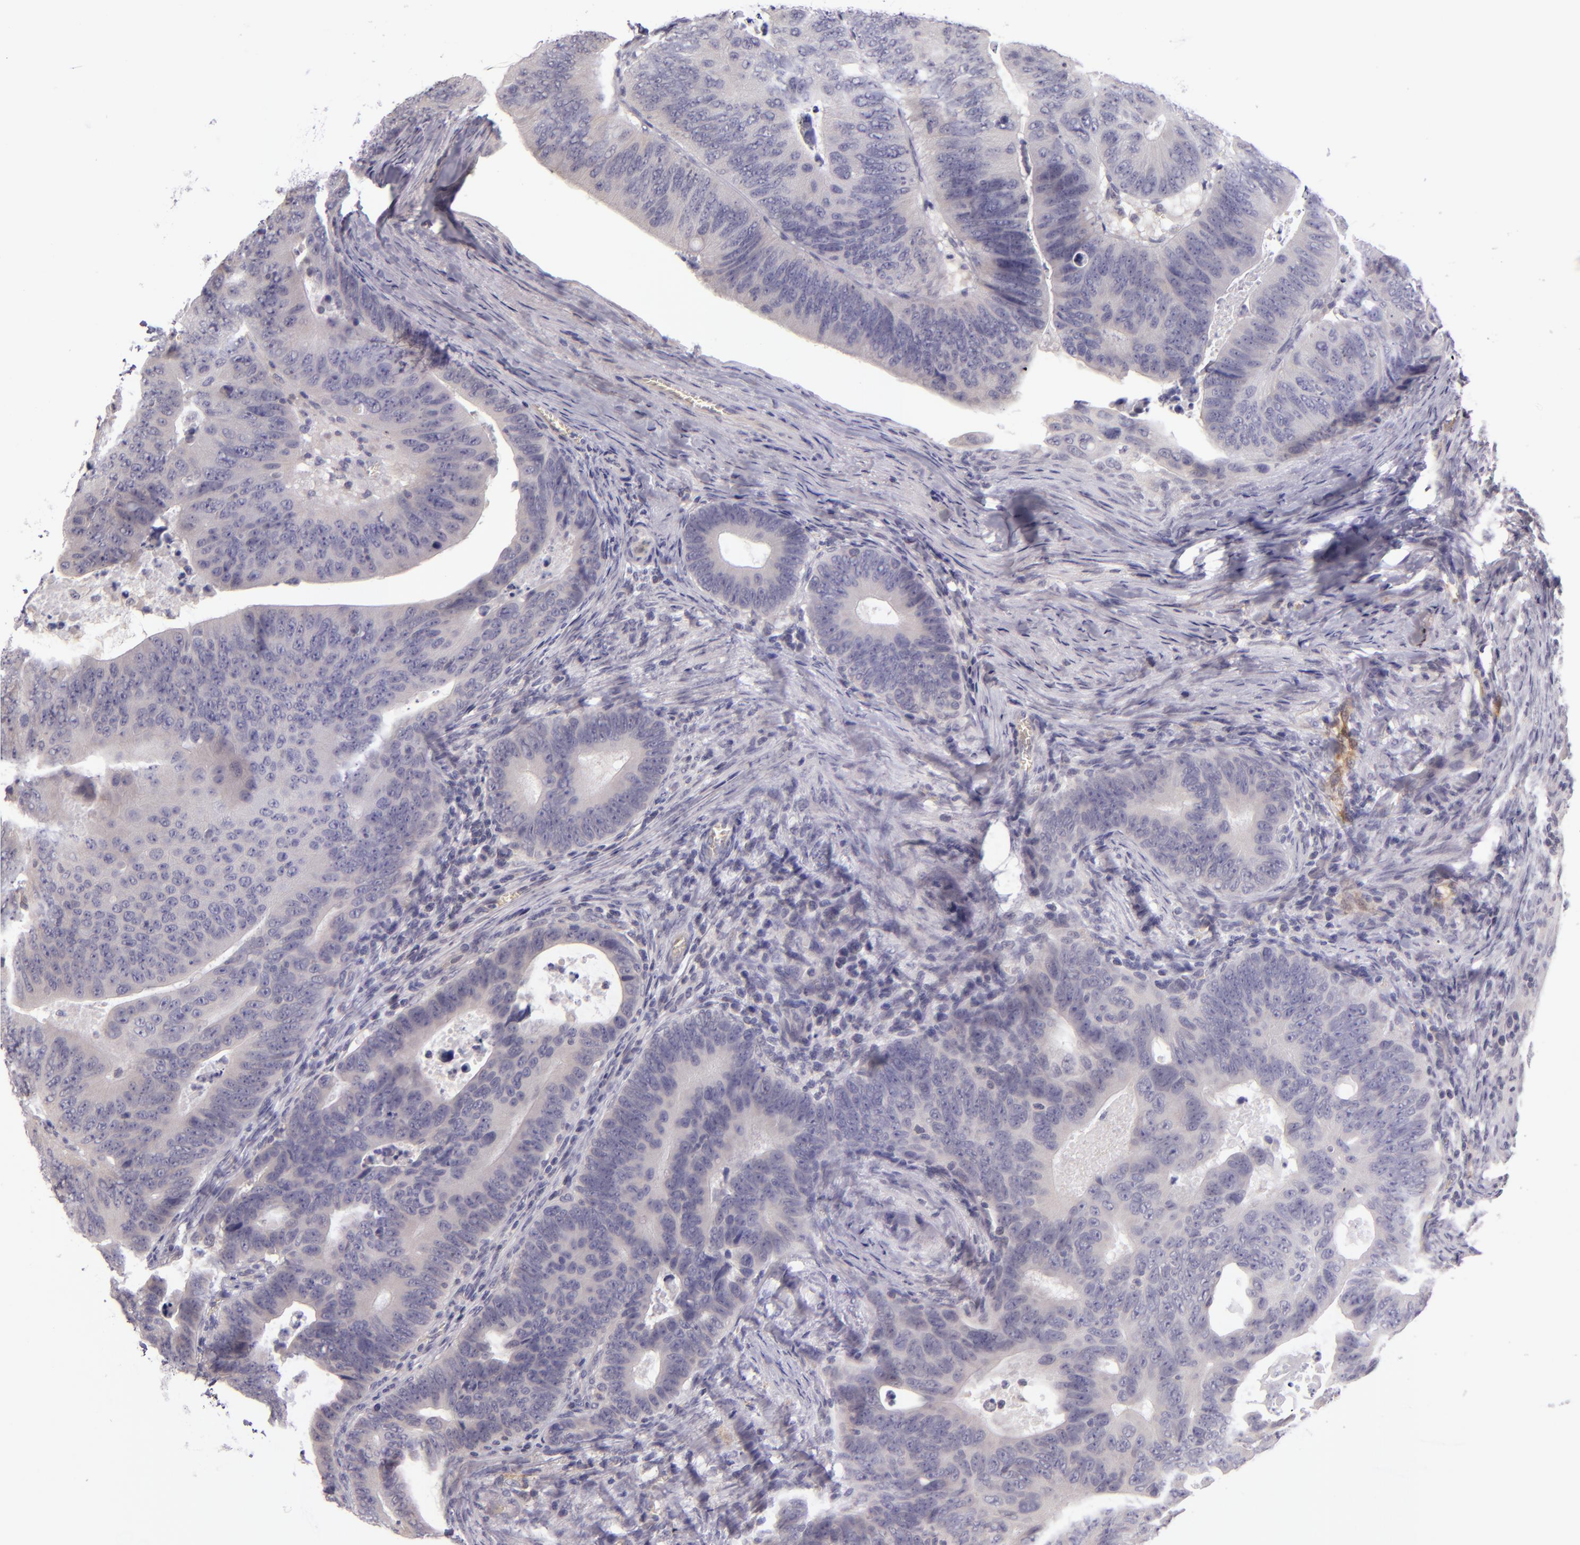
{"staining": {"intensity": "negative", "quantity": "none", "location": "none"}, "tissue": "colorectal cancer", "cell_type": "Tumor cells", "image_type": "cancer", "snomed": [{"axis": "morphology", "description": "Adenocarcinoma, NOS"}, {"axis": "topography", "description": "Colon"}], "caption": "An immunohistochemistry image of colorectal cancer (adenocarcinoma) is shown. There is no staining in tumor cells of colorectal cancer (adenocarcinoma).", "gene": "SNCB", "patient": {"sex": "female", "age": 55}}